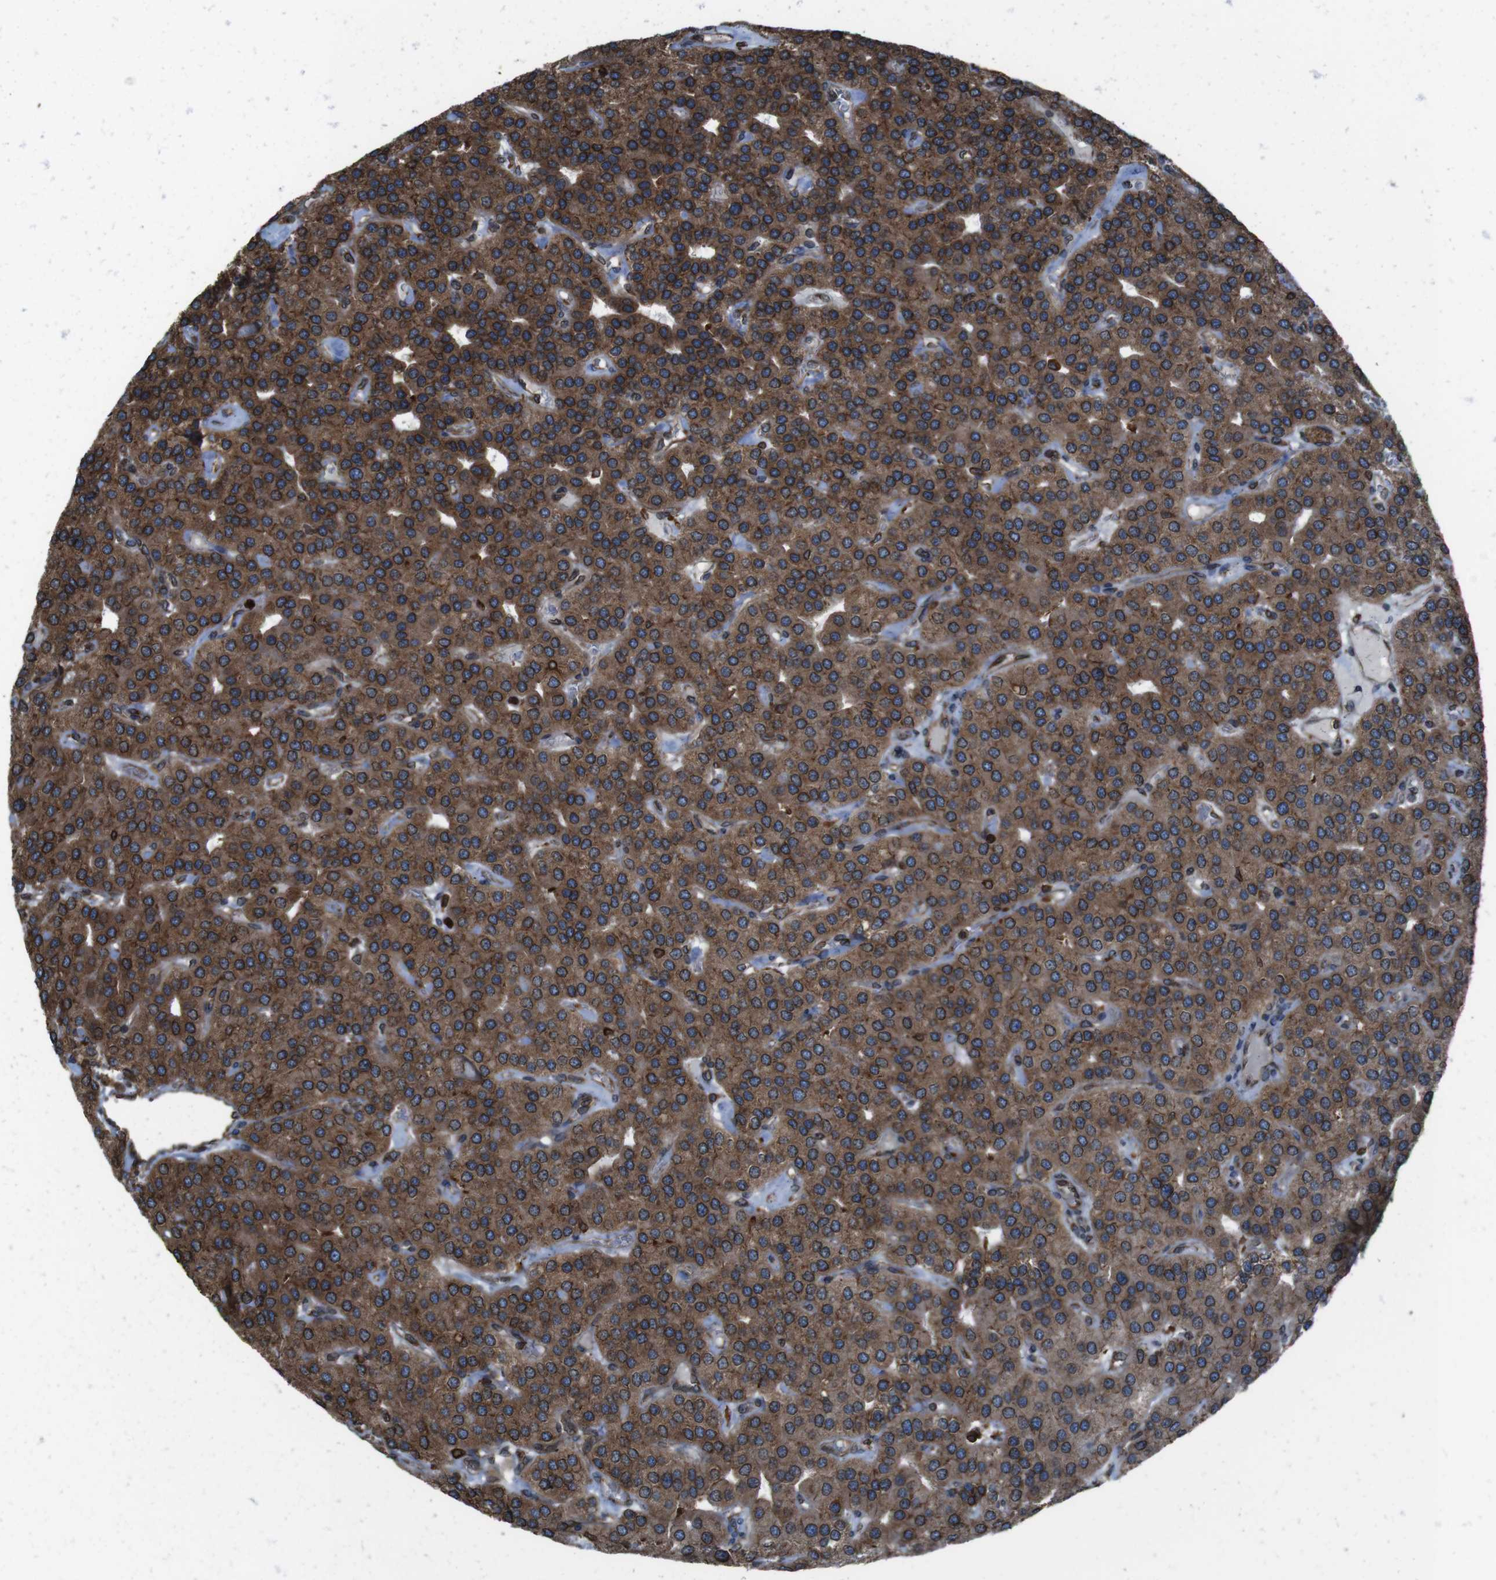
{"staining": {"intensity": "moderate", "quantity": ">75%", "location": "cytoplasmic/membranous,nuclear"}, "tissue": "parathyroid gland", "cell_type": "Glandular cells", "image_type": "normal", "snomed": [{"axis": "morphology", "description": "Normal tissue, NOS"}, {"axis": "morphology", "description": "Adenoma, NOS"}, {"axis": "topography", "description": "Parathyroid gland"}], "caption": "Immunohistochemistry (IHC) (DAB (3,3'-diaminobenzidine)) staining of normal human parathyroid gland reveals moderate cytoplasmic/membranous,nuclear protein staining in approximately >75% of glandular cells. Using DAB (3,3'-diaminobenzidine) (brown) and hematoxylin (blue) stains, captured at high magnification using brightfield microscopy.", "gene": "APMAP", "patient": {"sex": "female", "age": 86}}